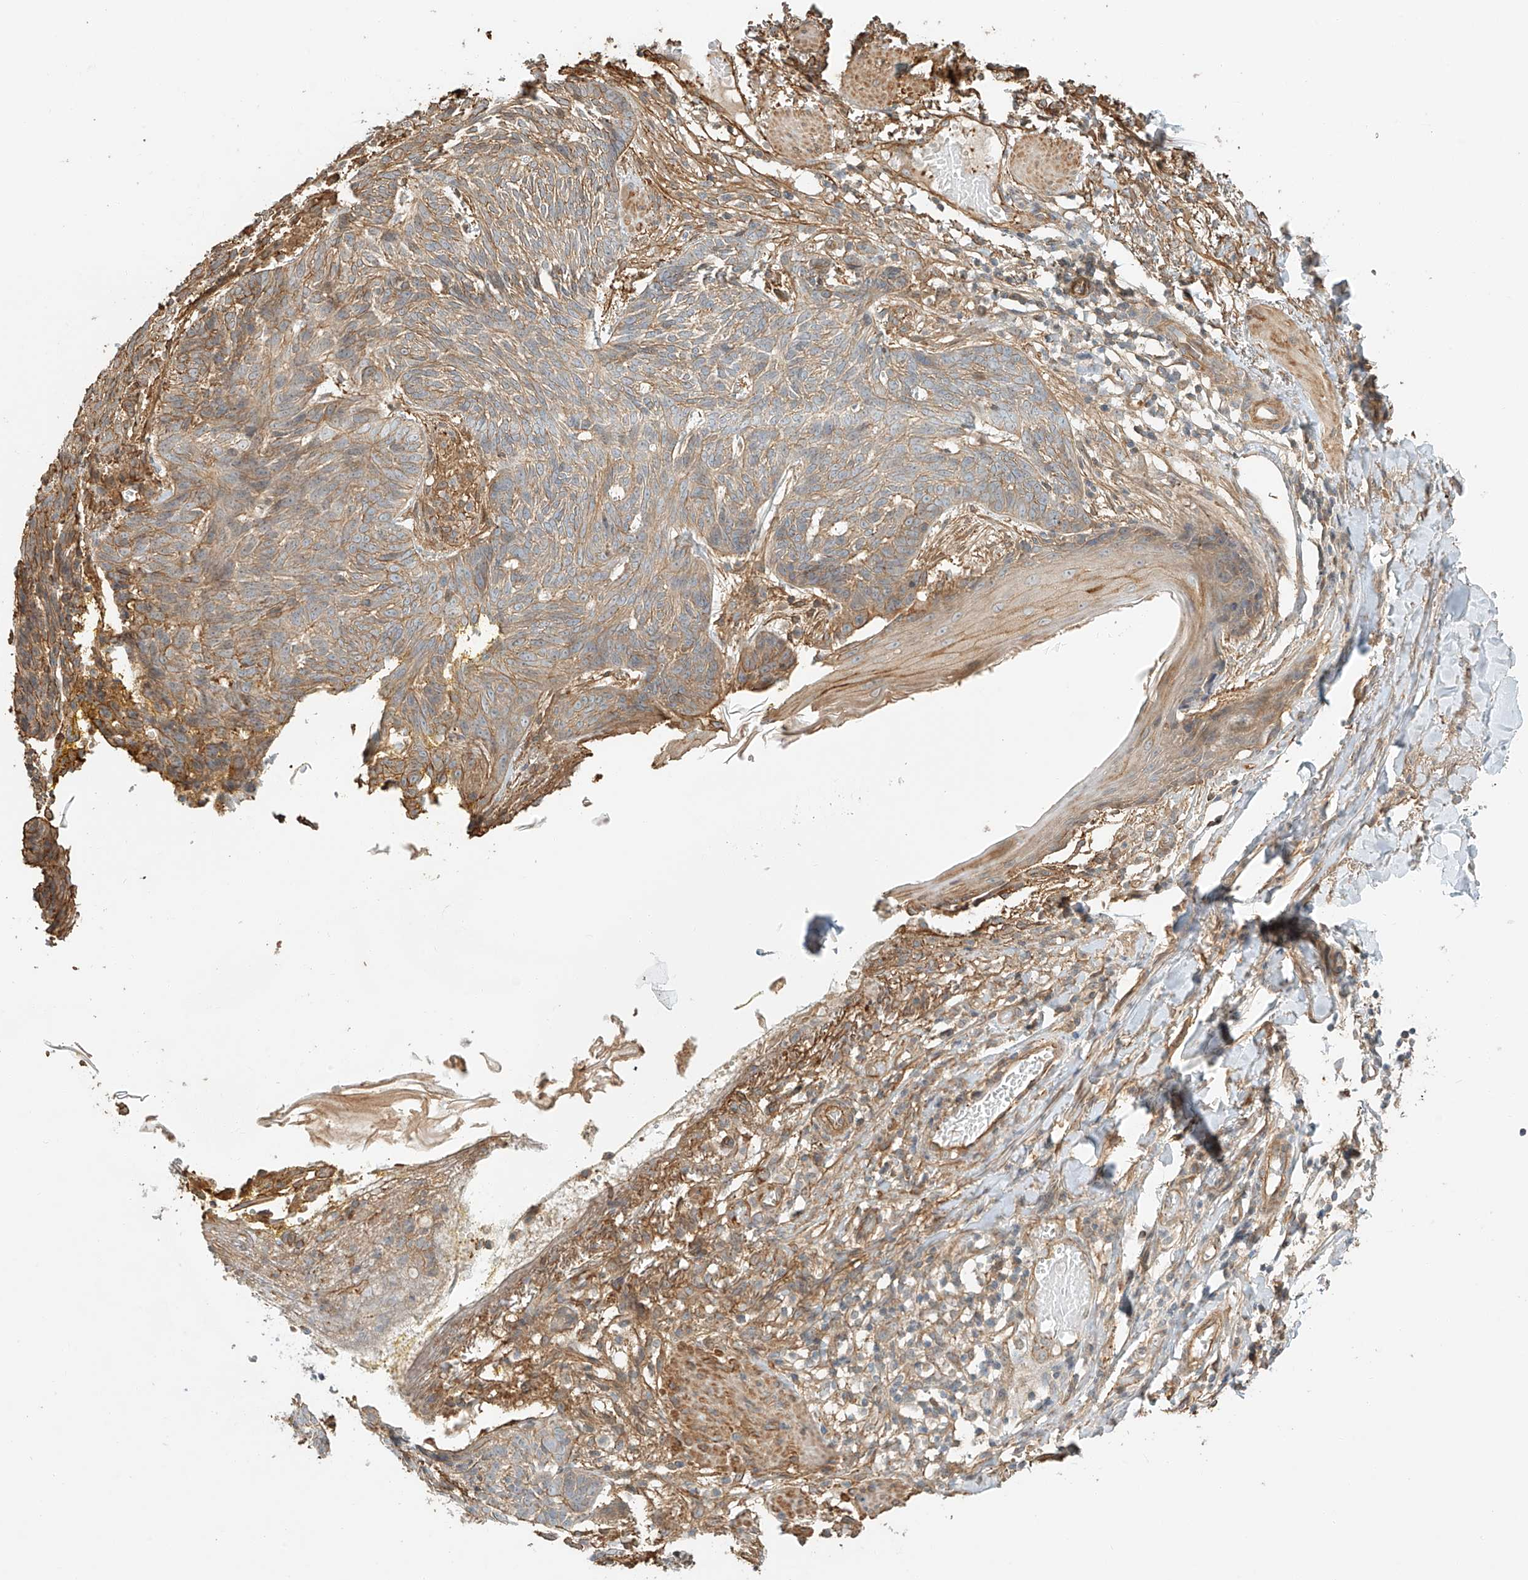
{"staining": {"intensity": "moderate", "quantity": ">75%", "location": "cytoplasmic/membranous"}, "tissue": "skin cancer", "cell_type": "Tumor cells", "image_type": "cancer", "snomed": [{"axis": "morphology", "description": "Normal tissue, NOS"}, {"axis": "morphology", "description": "Basal cell carcinoma"}, {"axis": "topography", "description": "Skin"}], "caption": "Protein expression analysis of basal cell carcinoma (skin) reveals moderate cytoplasmic/membranous expression in about >75% of tumor cells. Using DAB (3,3'-diaminobenzidine) (brown) and hematoxylin (blue) stains, captured at high magnification using brightfield microscopy.", "gene": "CSMD3", "patient": {"sex": "male", "age": 64}}